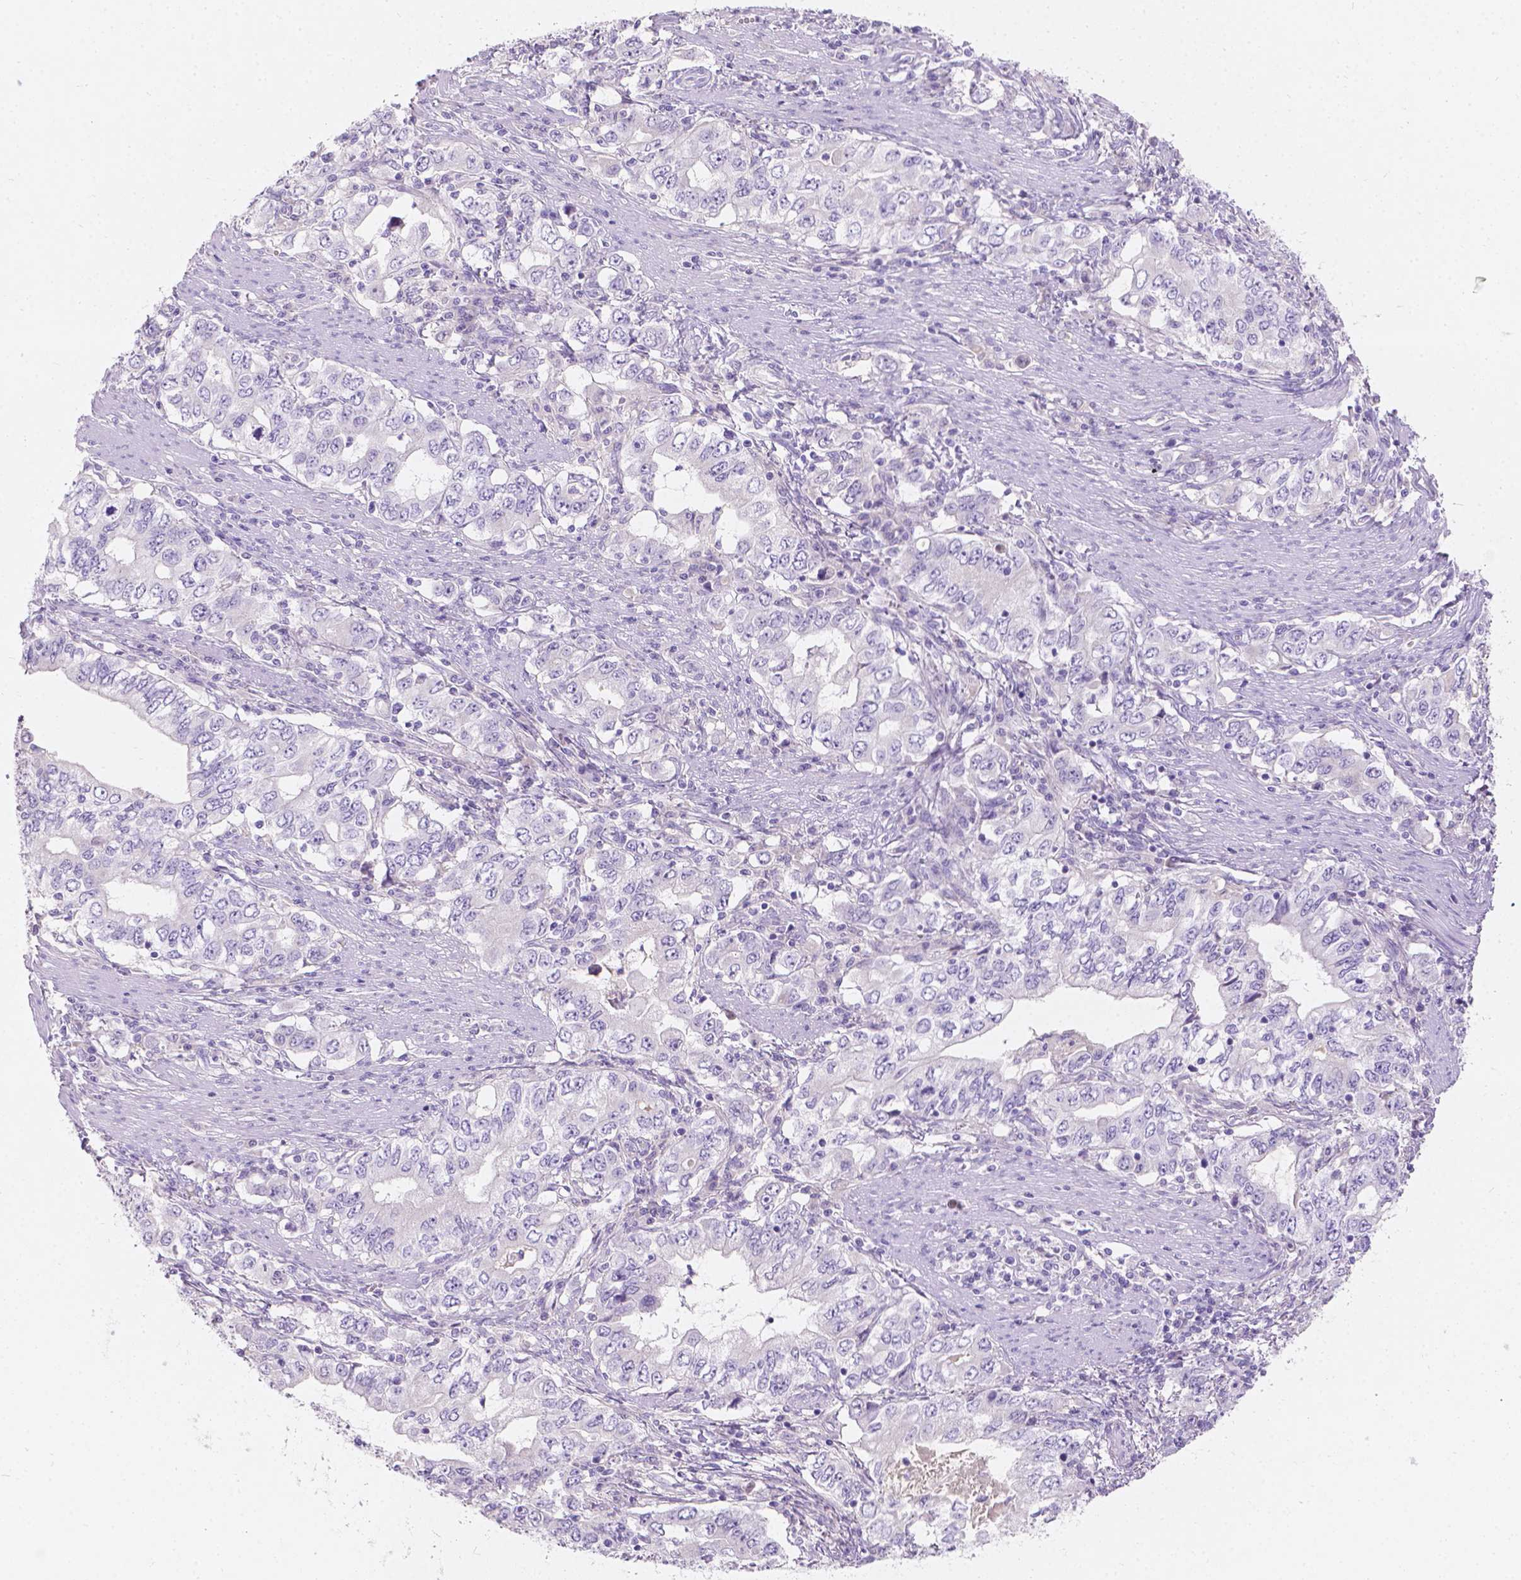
{"staining": {"intensity": "negative", "quantity": "none", "location": "none"}, "tissue": "stomach cancer", "cell_type": "Tumor cells", "image_type": "cancer", "snomed": [{"axis": "morphology", "description": "Adenocarcinoma, NOS"}, {"axis": "topography", "description": "Stomach, lower"}], "caption": "This is an immunohistochemistry (IHC) histopathology image of human adenocarcinoma (stomach). There is no positivity in tumor cells.", "gene": "GAL3ST2", "patient": {"sex": "female", "age": 72}}